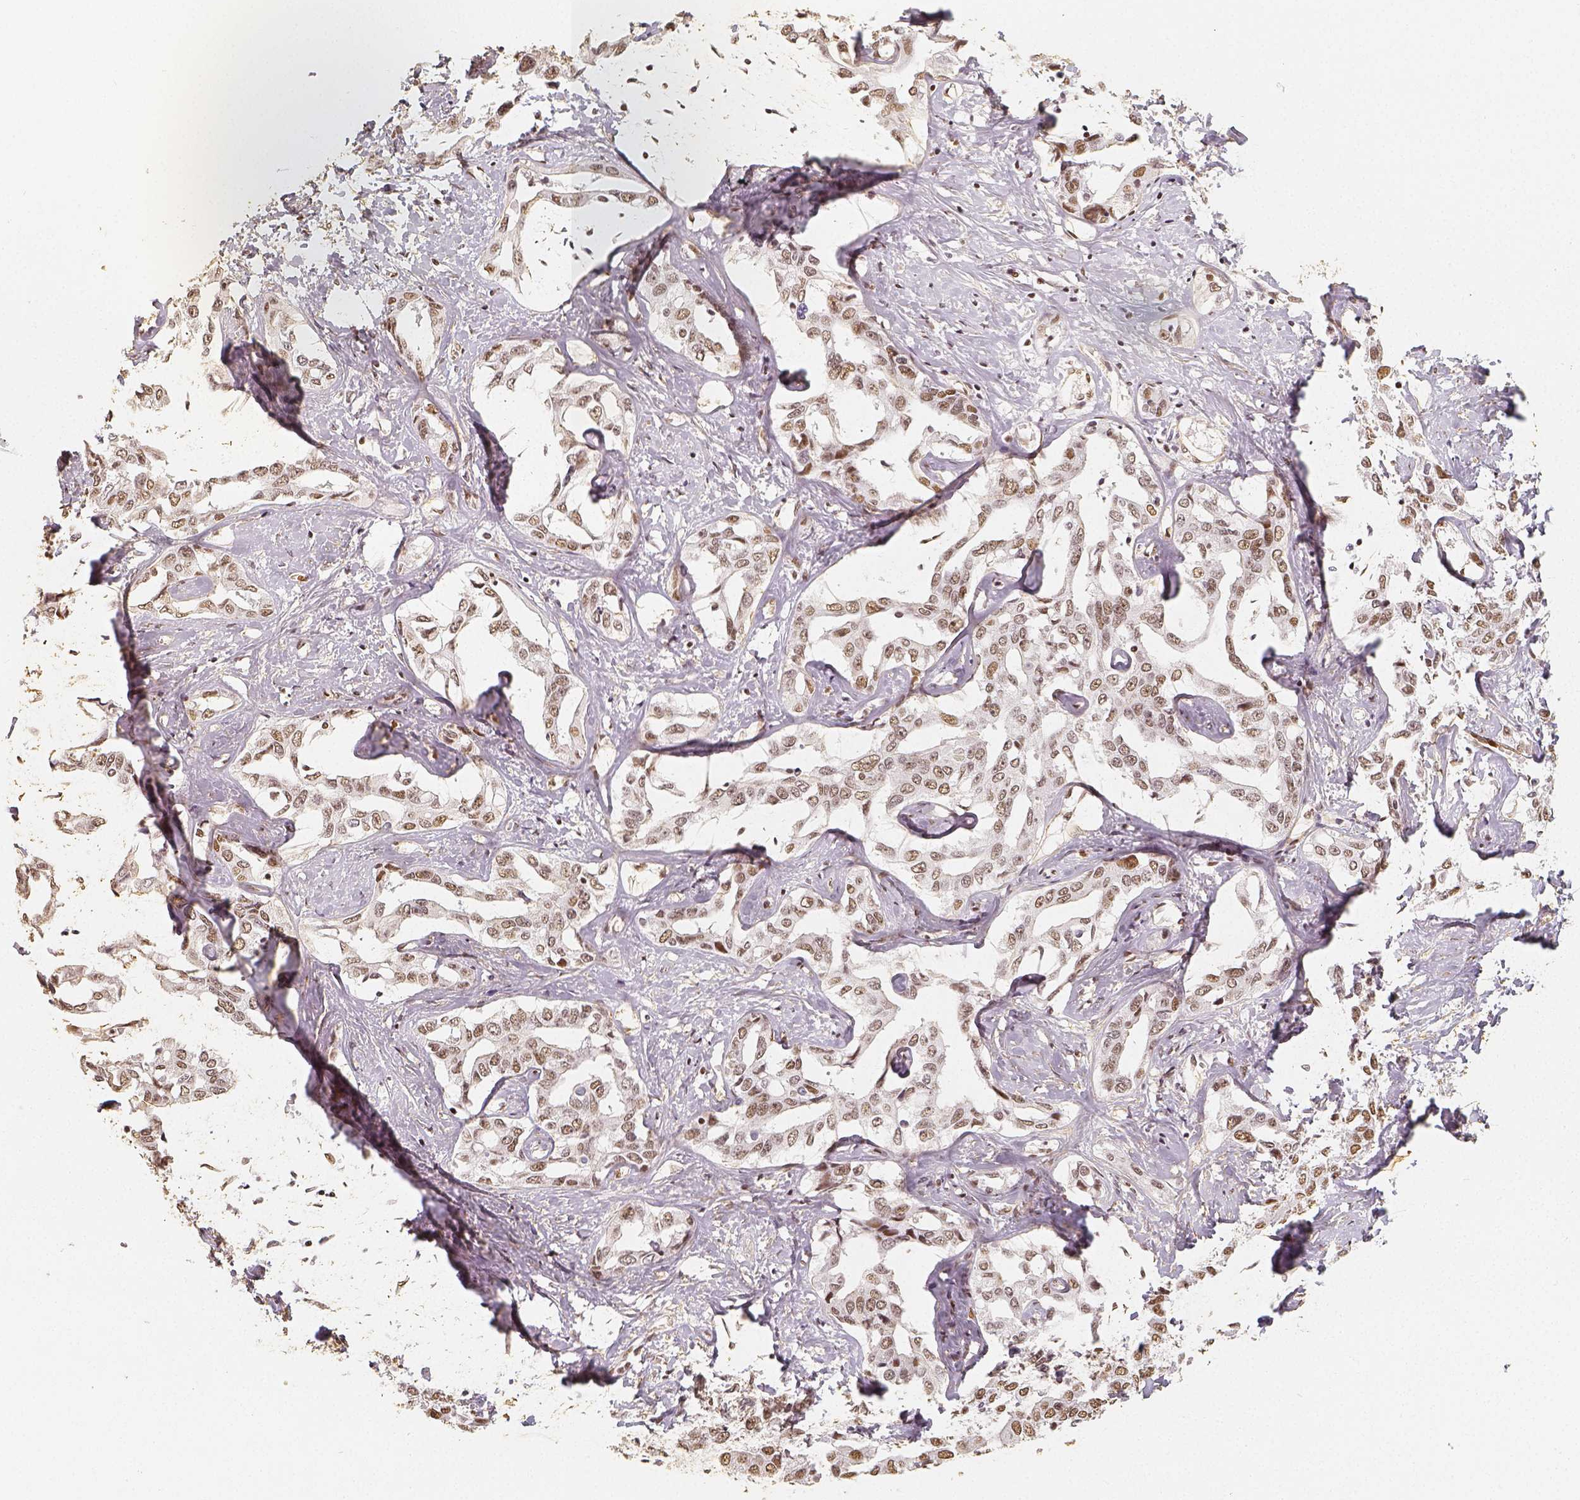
{"staining": {"intensity": "weak", "quantity": ">75%", "location": "nuclear"}, "tissue": "liver cancer", "cell_type": "Tumor cells", "image_type": "cancer", "snomed": [{"axis": "morphology", "description": "Cholangiocarcinoma"}, {"axis": "topography", "description": "Liver"}], "caption": "This is an image of IHC staining of cholangiocarcinoma (liver), which shows weak positivity in the nuclear of tumor cells.", "gene": "HDAC1", "patient": {"sex": "male", "age": 59}}